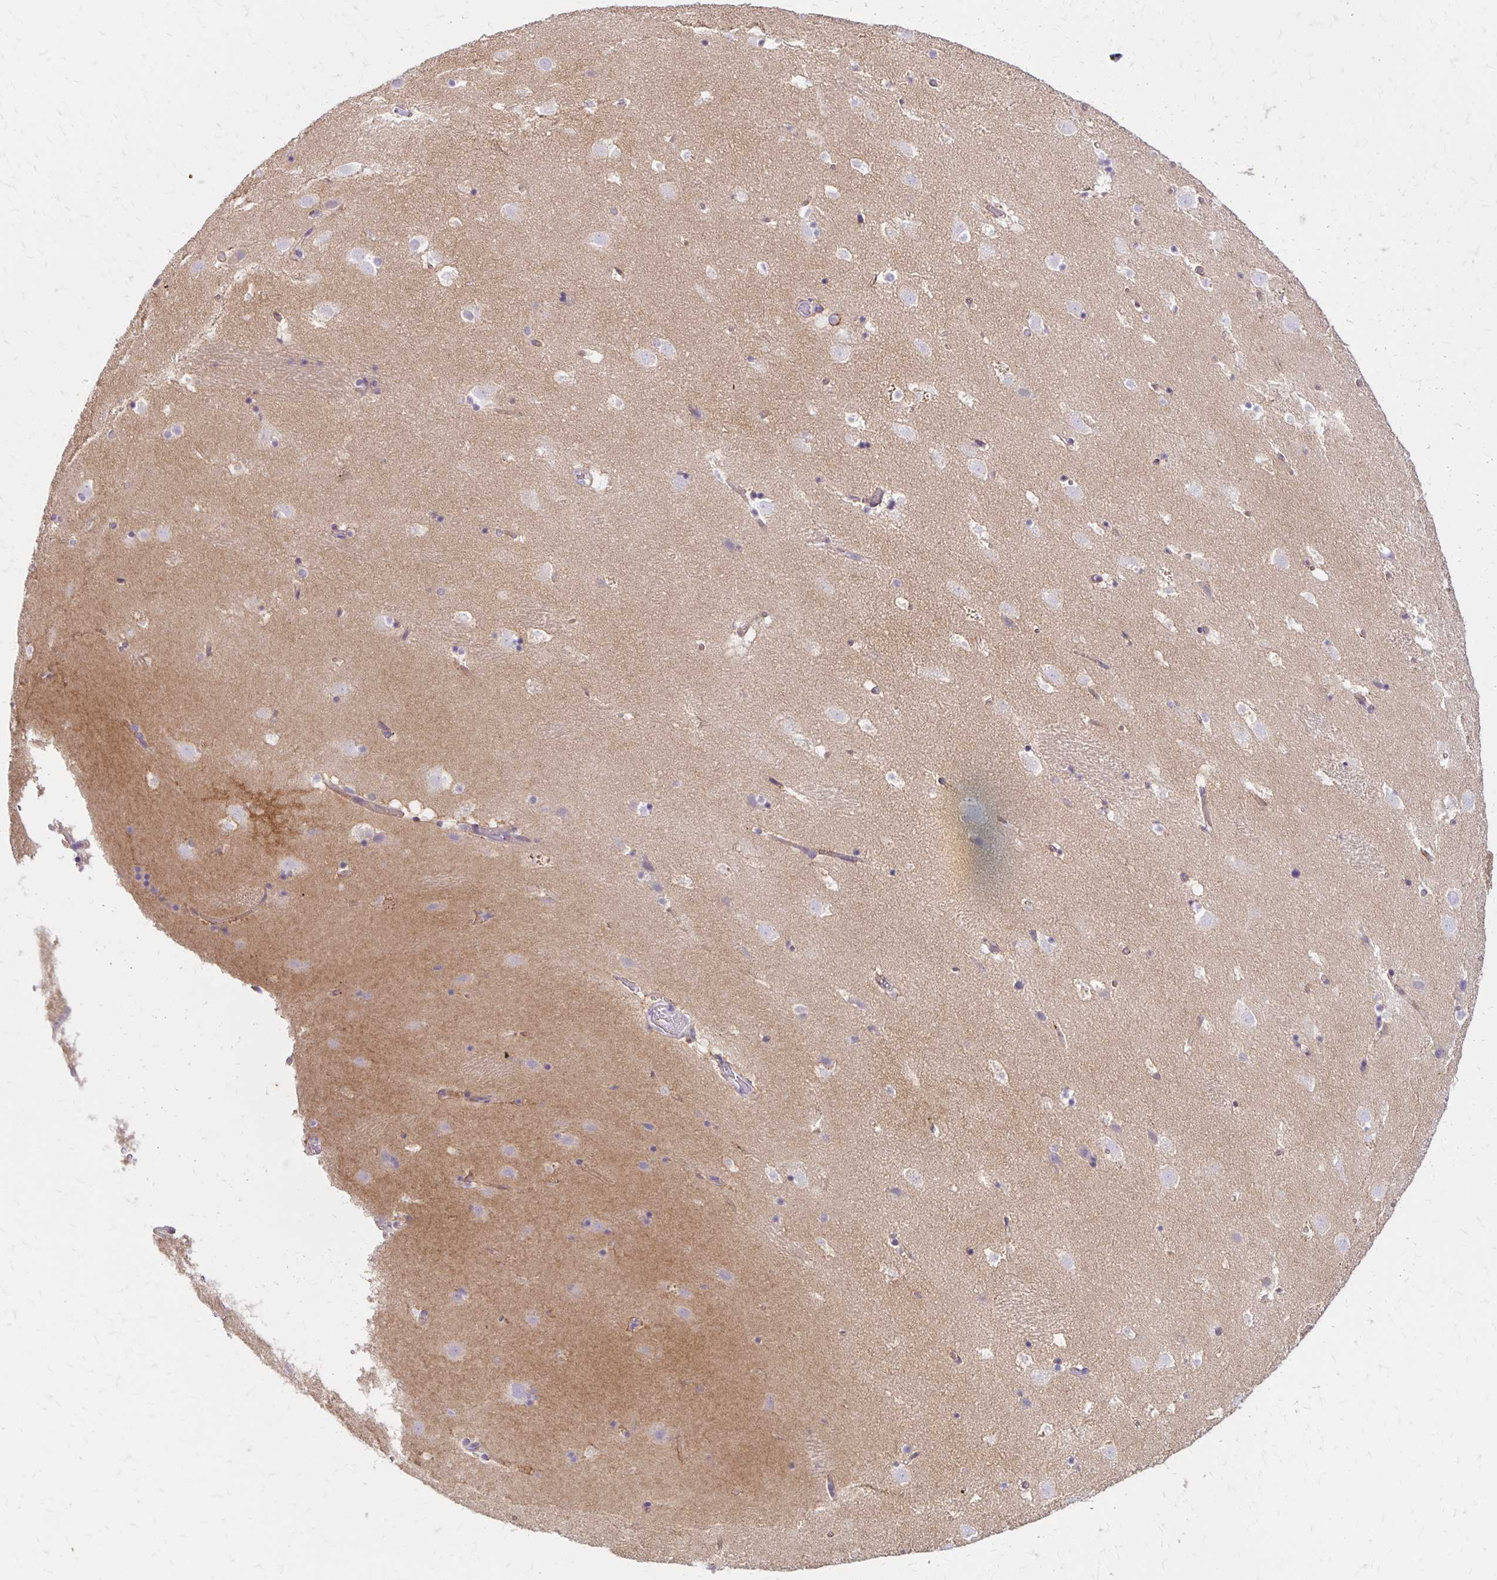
{"staining": {"intensity": "negative", "quantity": "none", "location": "none"}, "tissue": "caudate", "cell_type": "Glial cells", "image_type": "normal", "snomed": [{"axis": "morphology", "description": "Normal tissue, NOS"}, {"axis": "topography", "description": "Lateral ventricle wall"}], "caption": "Immunohistochemistry of normal caudate shows no positivity in glial cells.", "gene": "TTYH1", "patient": {"sex": "male", "age": 37}}